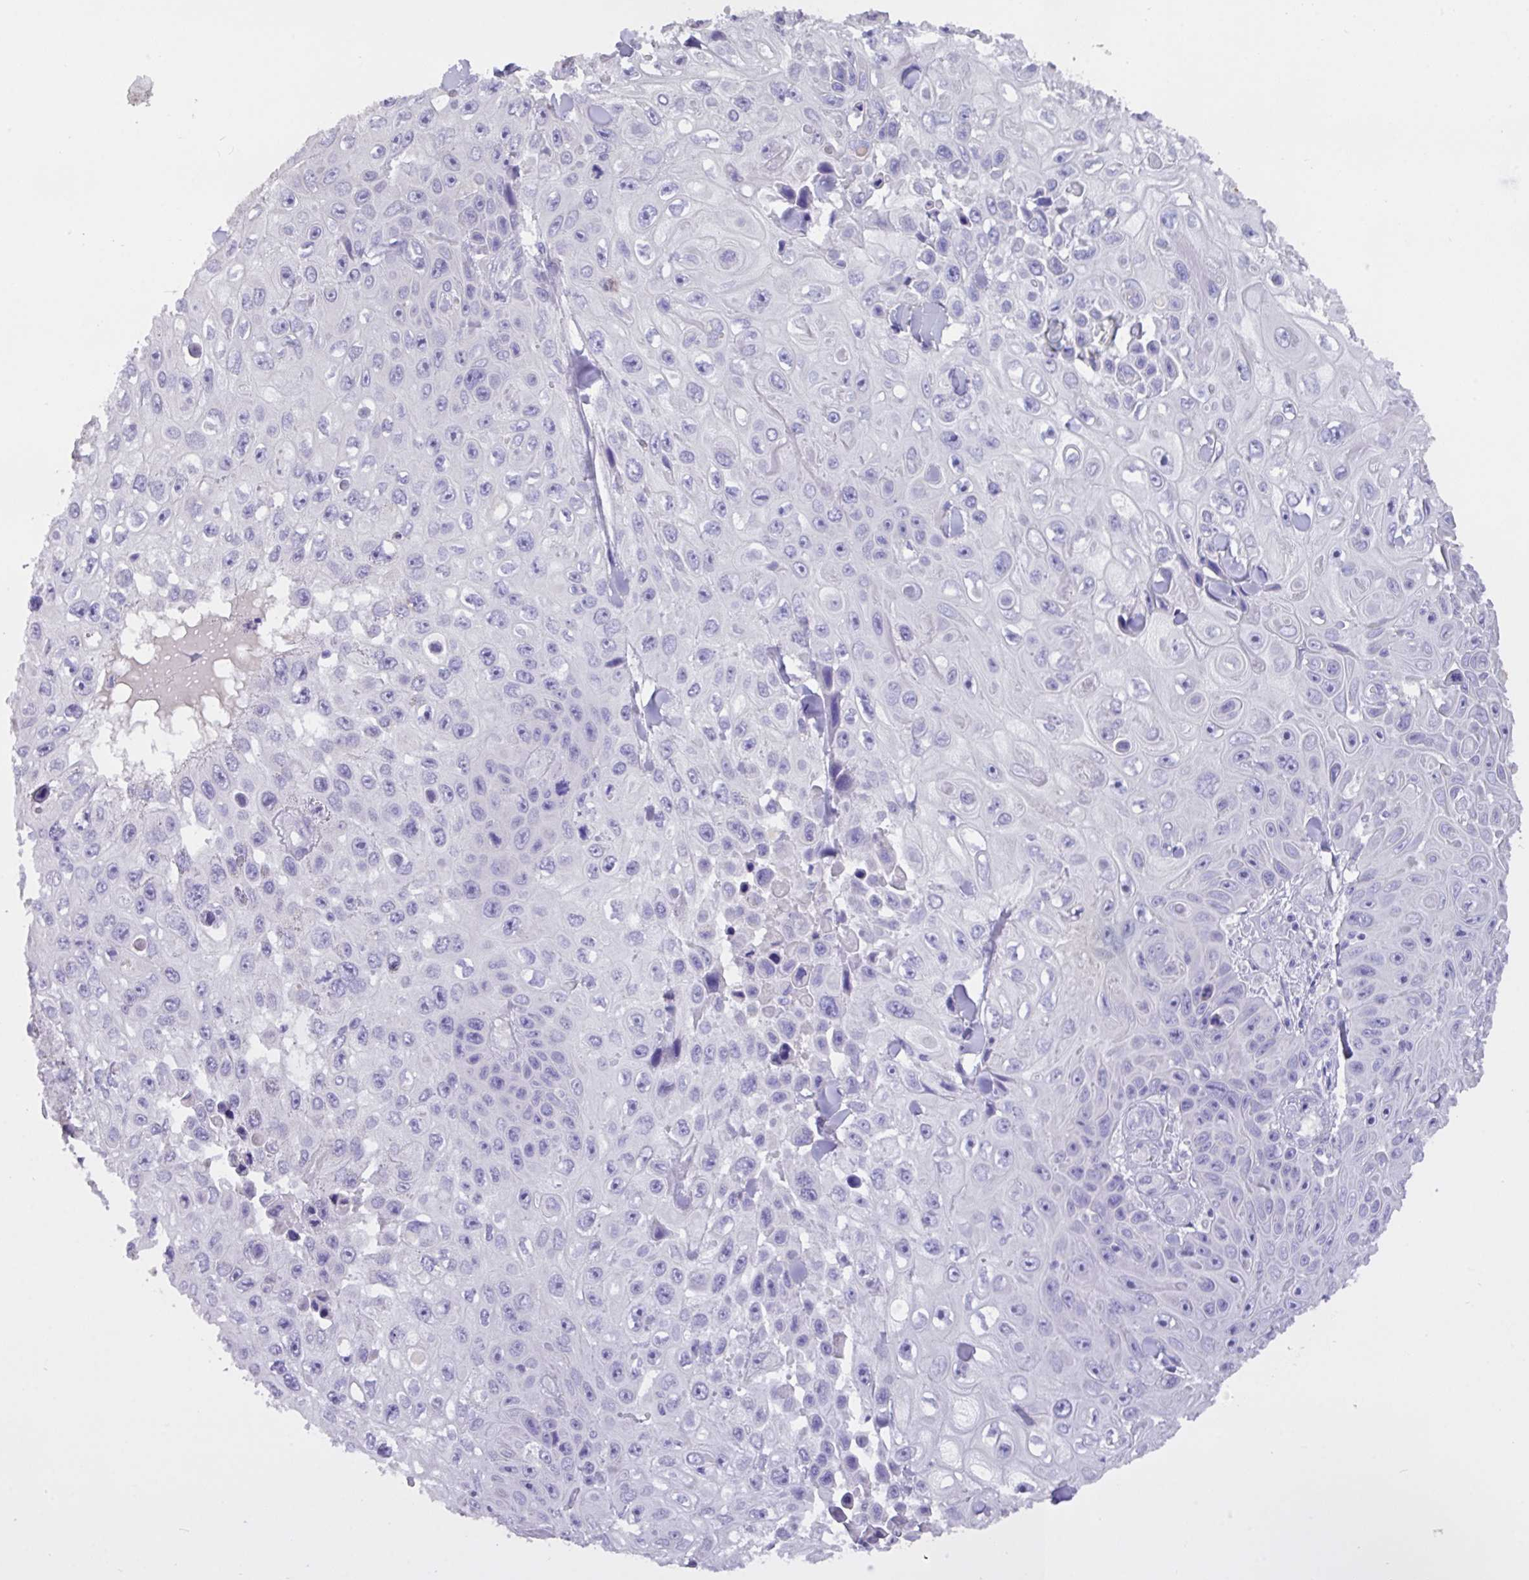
{"staining": {"intensity": "negative", "quantity": "none", "location": "none"}, "tissue": "skin cancer", "cell_type": "Tumor cells", "image_type": "cancer", "snomed": [{"axis": "morphology", "description": "Squamous cell carcinoma, NOS"}, {"axis": "topography", "description": "Skin"}], "caption": "IHC histopathology image of neoplastic tissue: skin cancer (squamous cell carcinoma) stained with DAB shows no significant protein expression in tumor cells.", "gene": "EPCAM", "patient": {"sex": "male", "age": 82}}